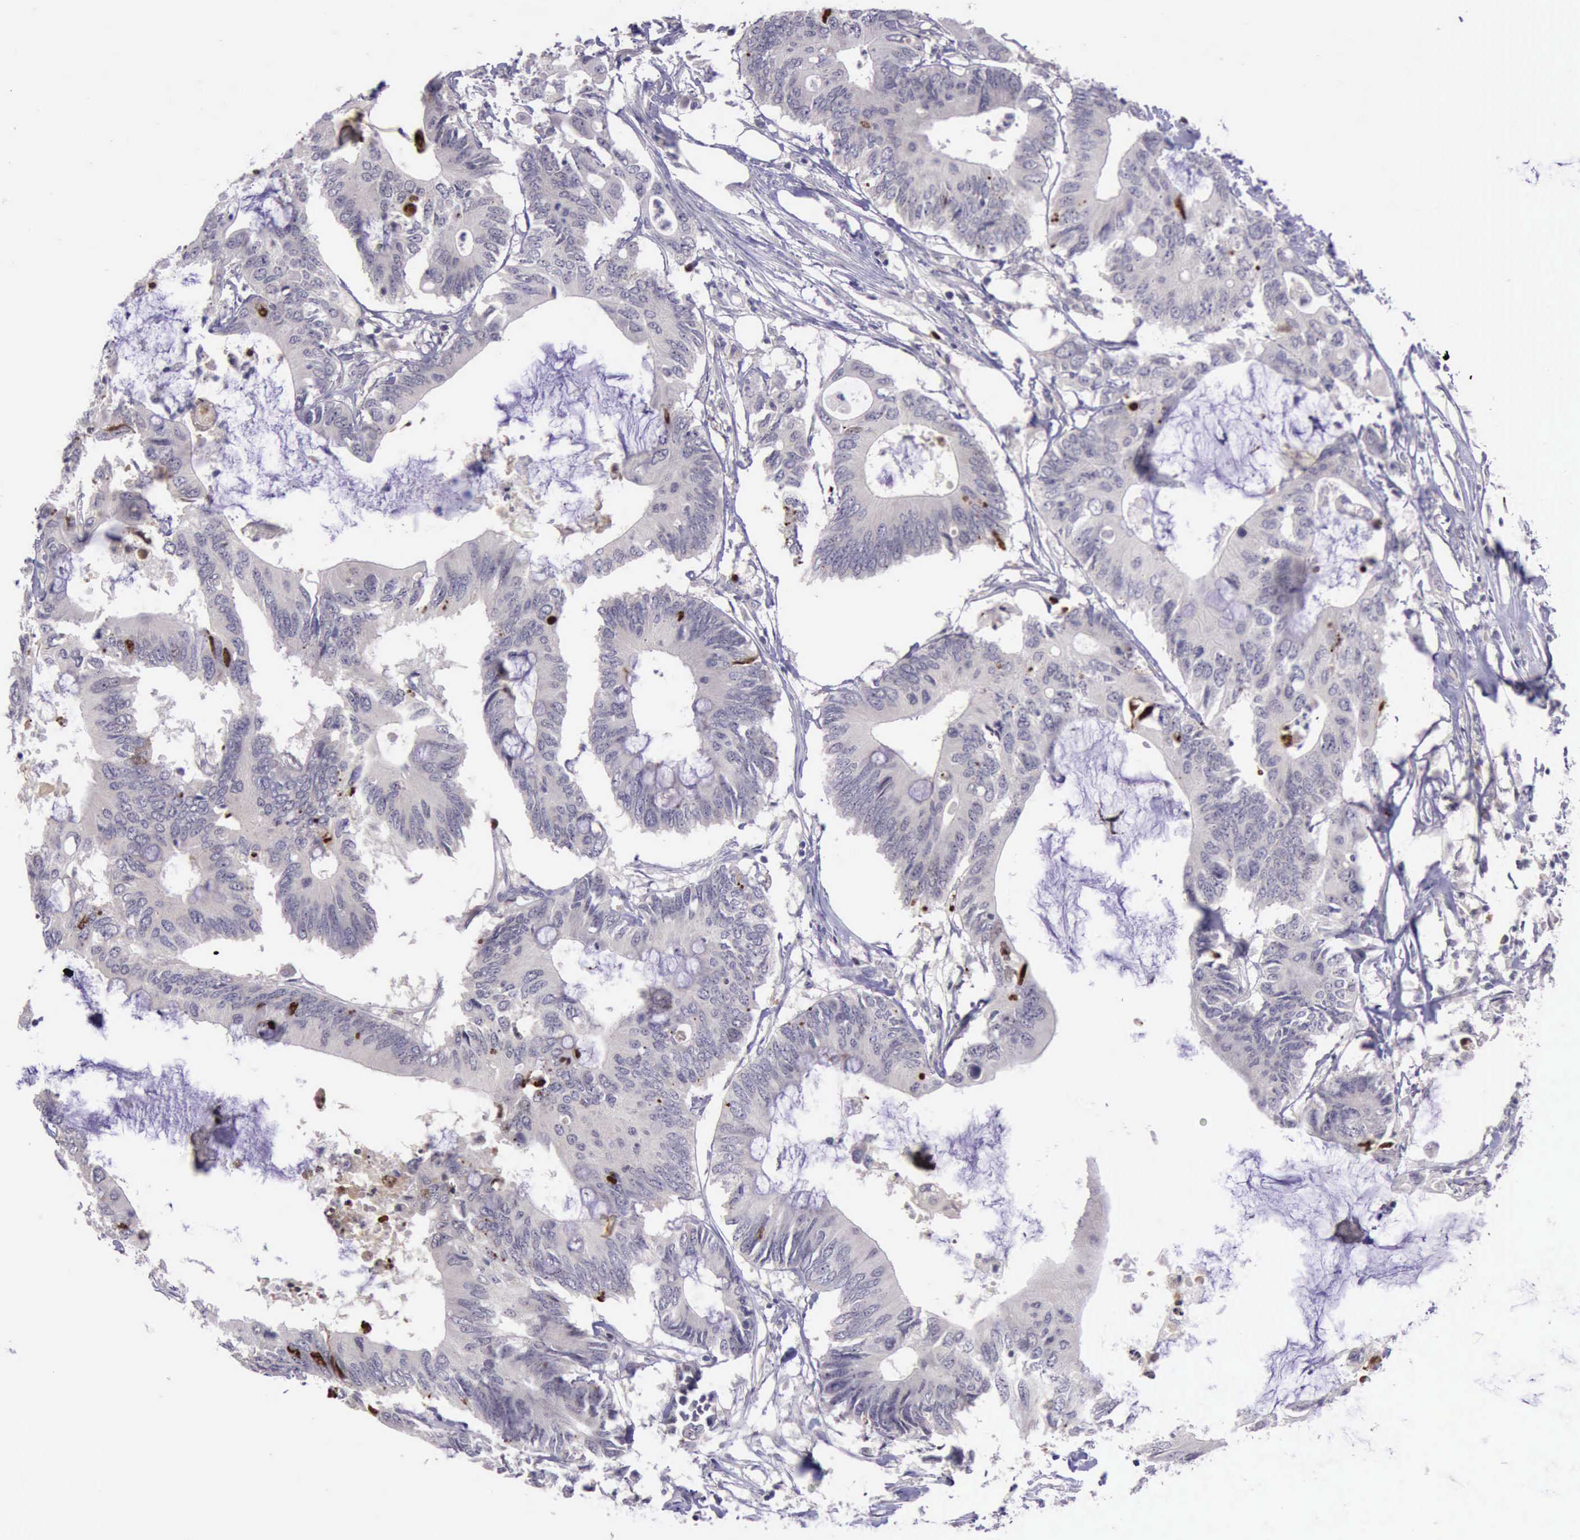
{"staining": {"intensity": "strong", "quantity": "<25%", "location": "nuclear"}, "tissue": "colorectal cancer", "cell_type": "Tumor cells", "image_type": "cancer", "snomed": [{"axis": "morphology", "description": "Adenocarcinoma, NOS"}, {"axis": "topography", "description": "Colon"}], "caption": "This photomicrograph displays immunohistochemistry staining of human colorectal cancer, with medium strong nuclear expression in about <25% of tumor cells.", "gene": "PARP1", "patient": {"sex": "male", "age": 71}}